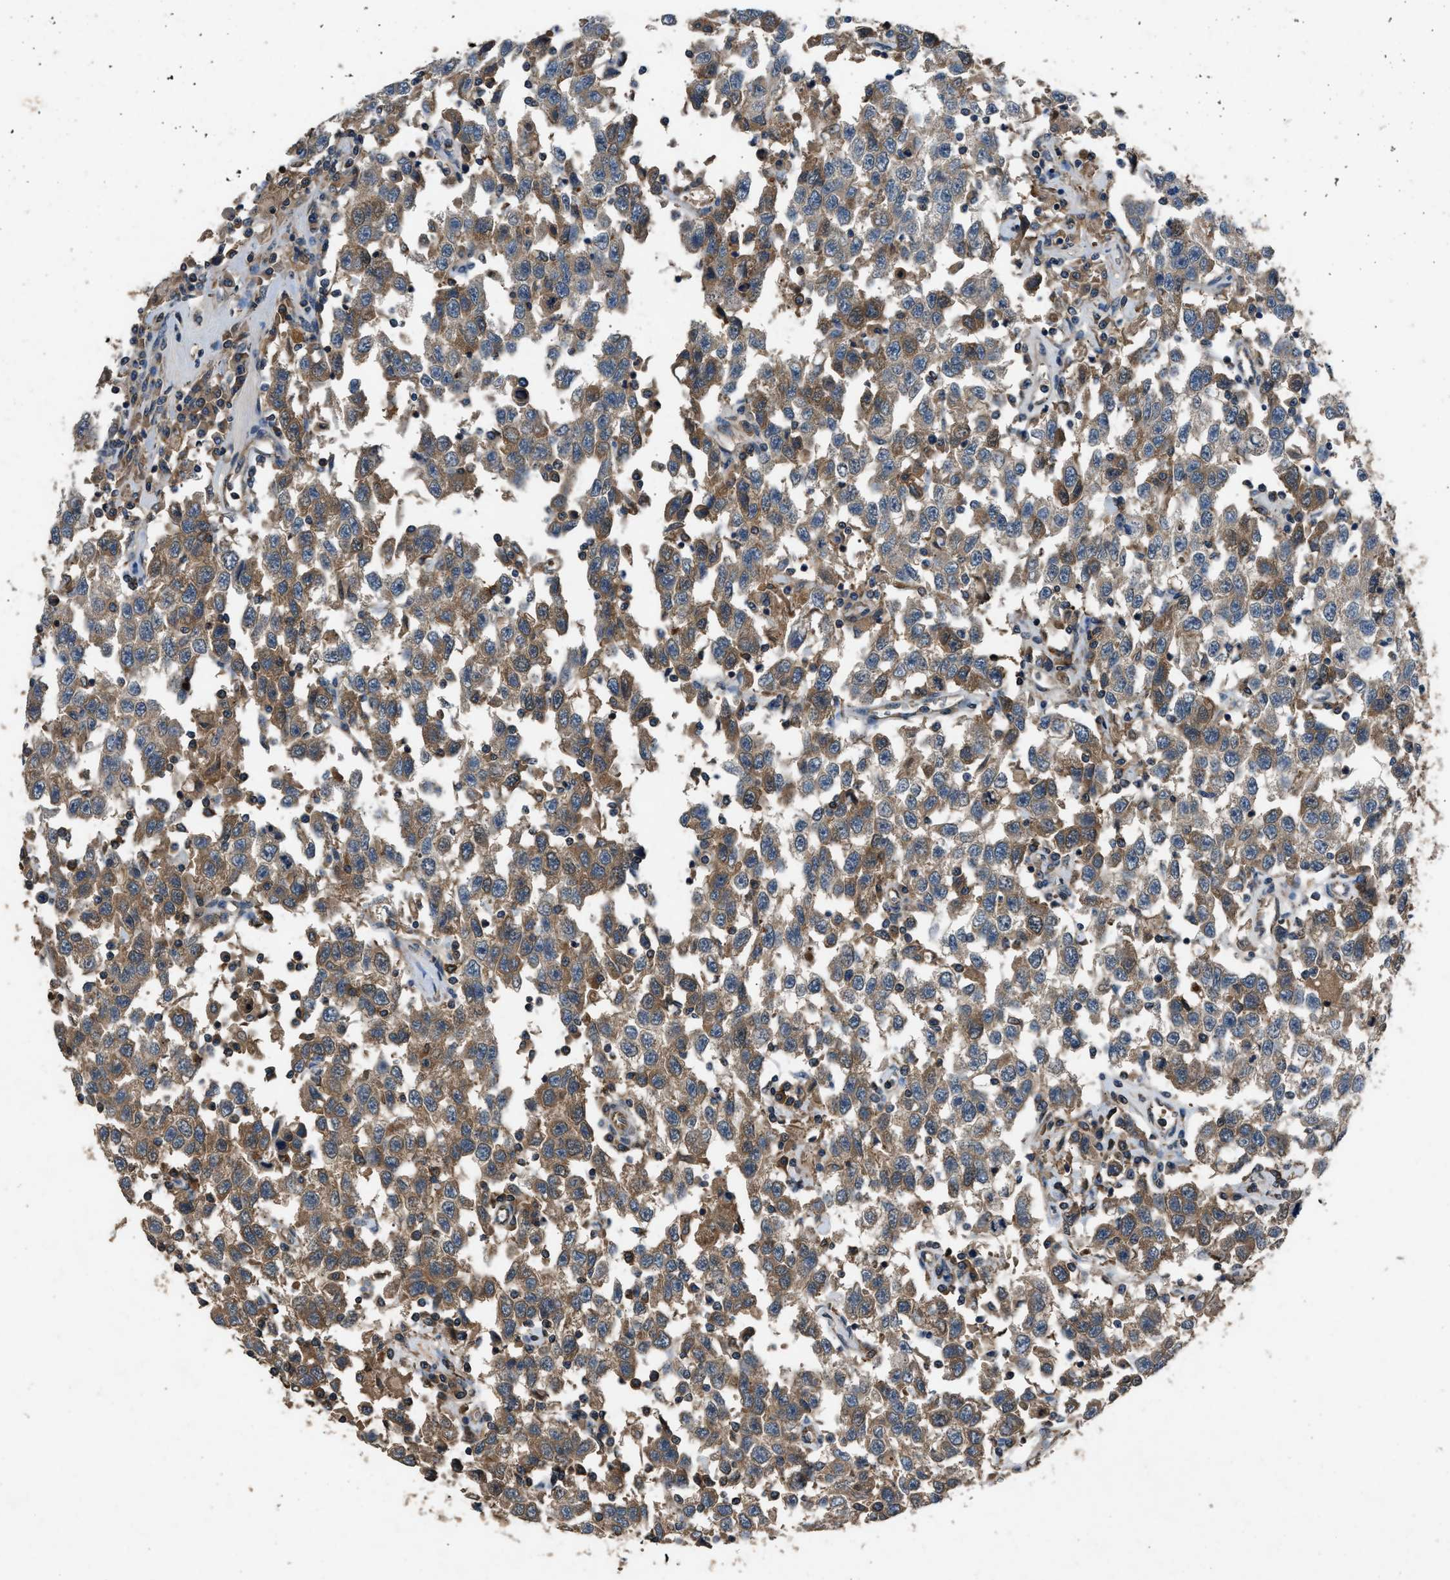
{"staining": {"intensity": "moderate", "quantity": ">75%", "location": "cytoplasmic/membranous"}, "tissue": "testis cancer", "cell_type": "Tumor cells", "image_type": "cancer", "snomed": [{"axis": "morphology", "description": "Seminoma, NOS"}, {"axis": "topography", "description": "Testis"}], "caption": "DAB (3,3'-diaminobenzidine) immunohistochemical staining of human testis seminoma shows moderate cytoplasmic/membranous protein expression in approximately >75% of tumor cells.", "gene": "PPID", "patient": {"sex": "male", "age": 41}}